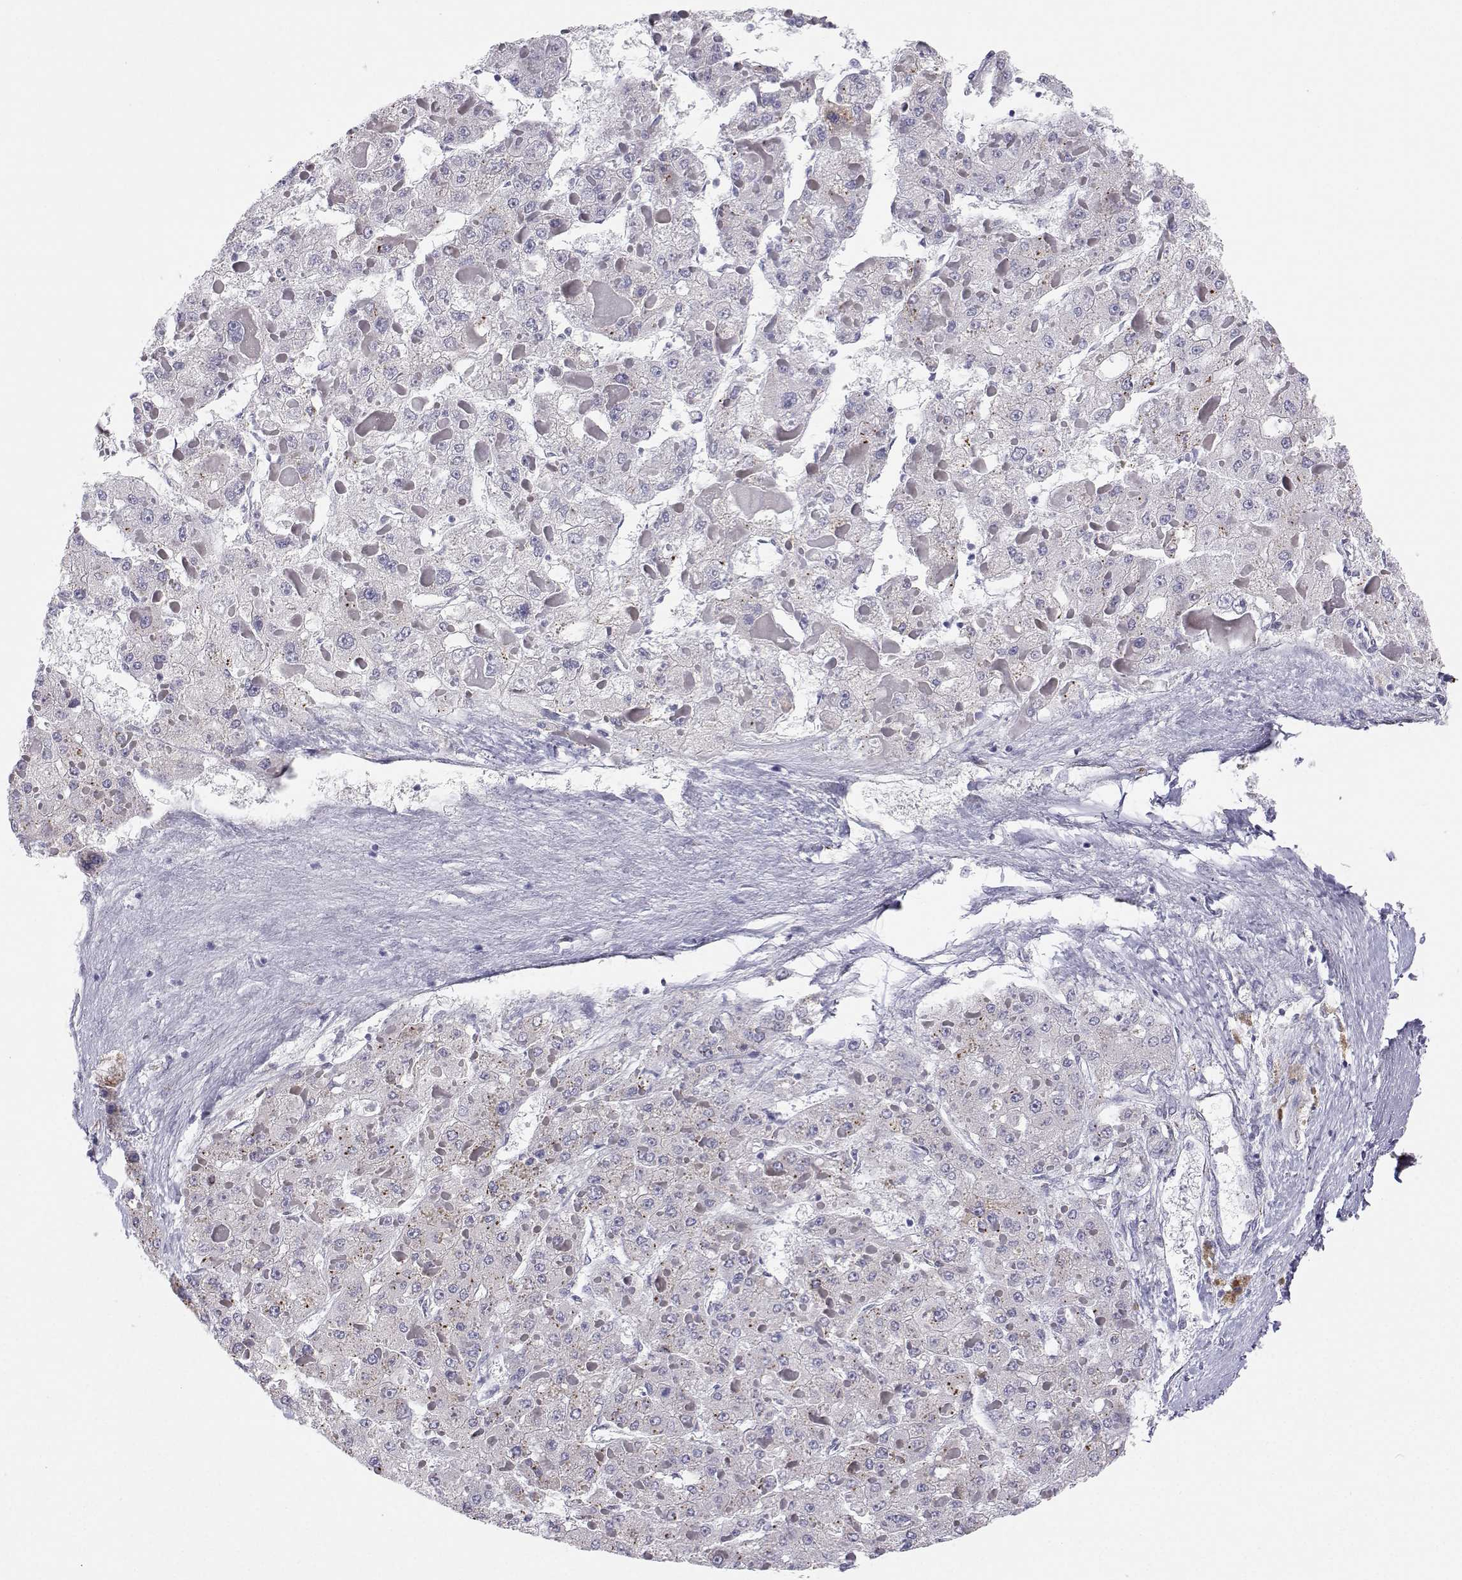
{"staining": {"intensity": "weak", "quantity": "<25%", "location": "cytoplasmic/membranous"}, "tissue": "liver cancer", "cell_type": "Tumor cells", "image_type": "cancer", "snomed": [{"axis": "morphology", "description": "Carcinoma, Hepatocellular, NOS"}, {"axis": "topography", "description": "Liver"}], "caption": "High magnification brightfield microscopy of liver cancer (hepatocellular carcinoma) stained with DAB (3,3'-diaminobenzidine) (brown) and counterstained with hematoxylin (blue): tumor cells show no significant staining.", "gene": "STARD13", "patient": {"sex": "female", "age": 73}}